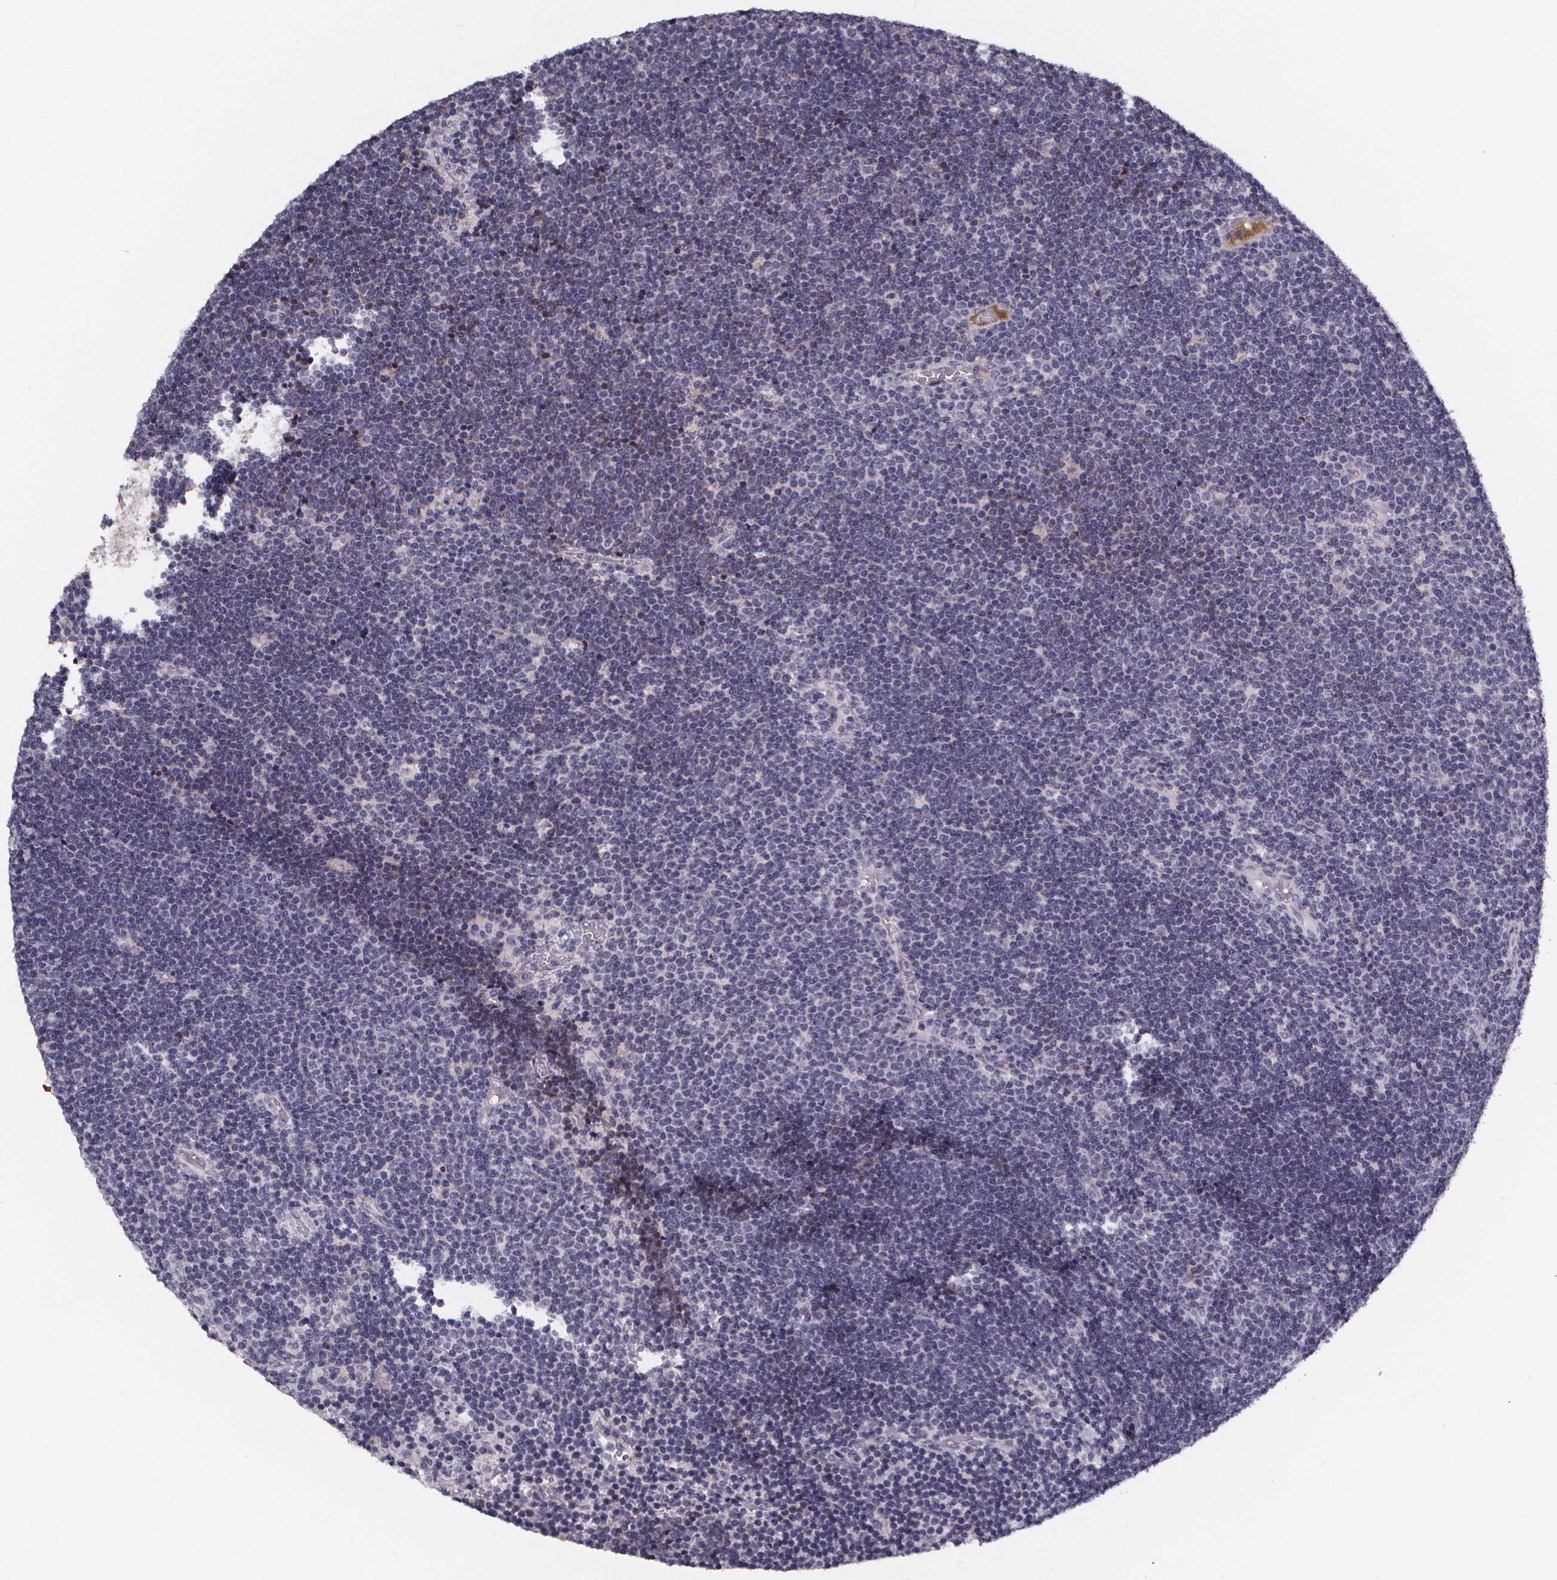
{"staining": {"intensity": "negative", "quantity": "none", "location": "none"}, "tissue": "lymphoma", "cell_type": "Tumor cells", "image_type": "cancer", "snomed": [{"axis": "morphology", "description": "Malignant lymphoma, non-Hodgkin's type, Low grade"}, {"axis": "topography", "description": "Brain"}], "caption": "Photomicrograph shows no protein positivity in tumor cells of lymphoma tissue. (Stains: DAB IHC with hematoxylin counter stain, Microscopy: brightfield microscopy at high magnification).", "gene": "AGT", "patient": {"sex": "female", "age": 66}}